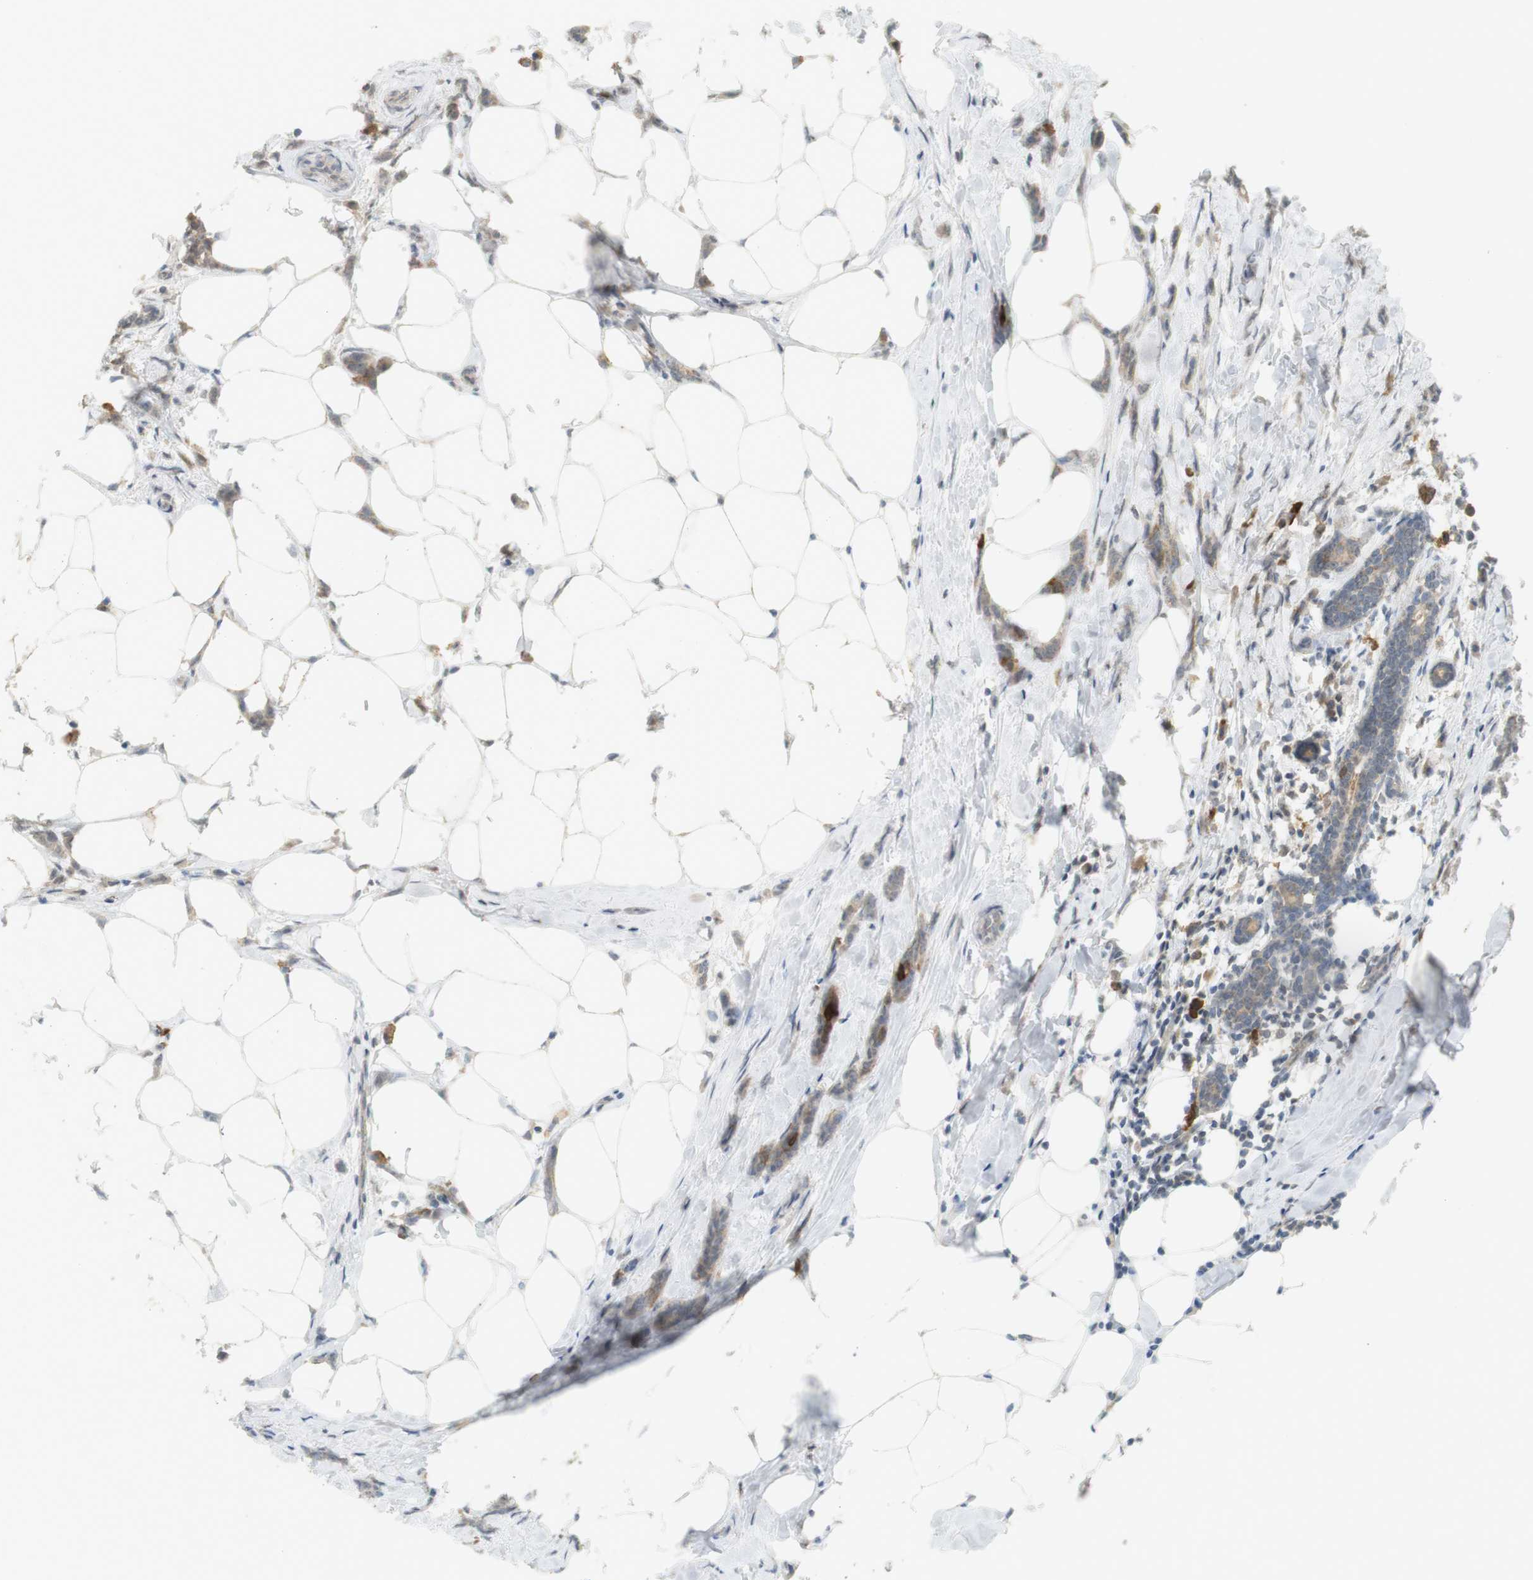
{"staining": {"intensity": "strong", "quantity": "<25%", "location": "cytoplasmic/membranous"}, "tissue": "breast cancer", "cell_type": "Tumor cells", "image_type": "cancer", "snomed": [{"axis": "morphology", "description": "Lobular carcinoma, in situ"}, {"axis": "morphology", "description": "Lobular carcinoma"}, {"axis": "topography", "description": "Breast"}], "caption": "A brown stain labels strong cytoplasmic/membranous expression of a protein in lobular carcinoma (breast) tumor cells.", "gene": "TTK", "patient": {"sex": "female", "age": 41}}